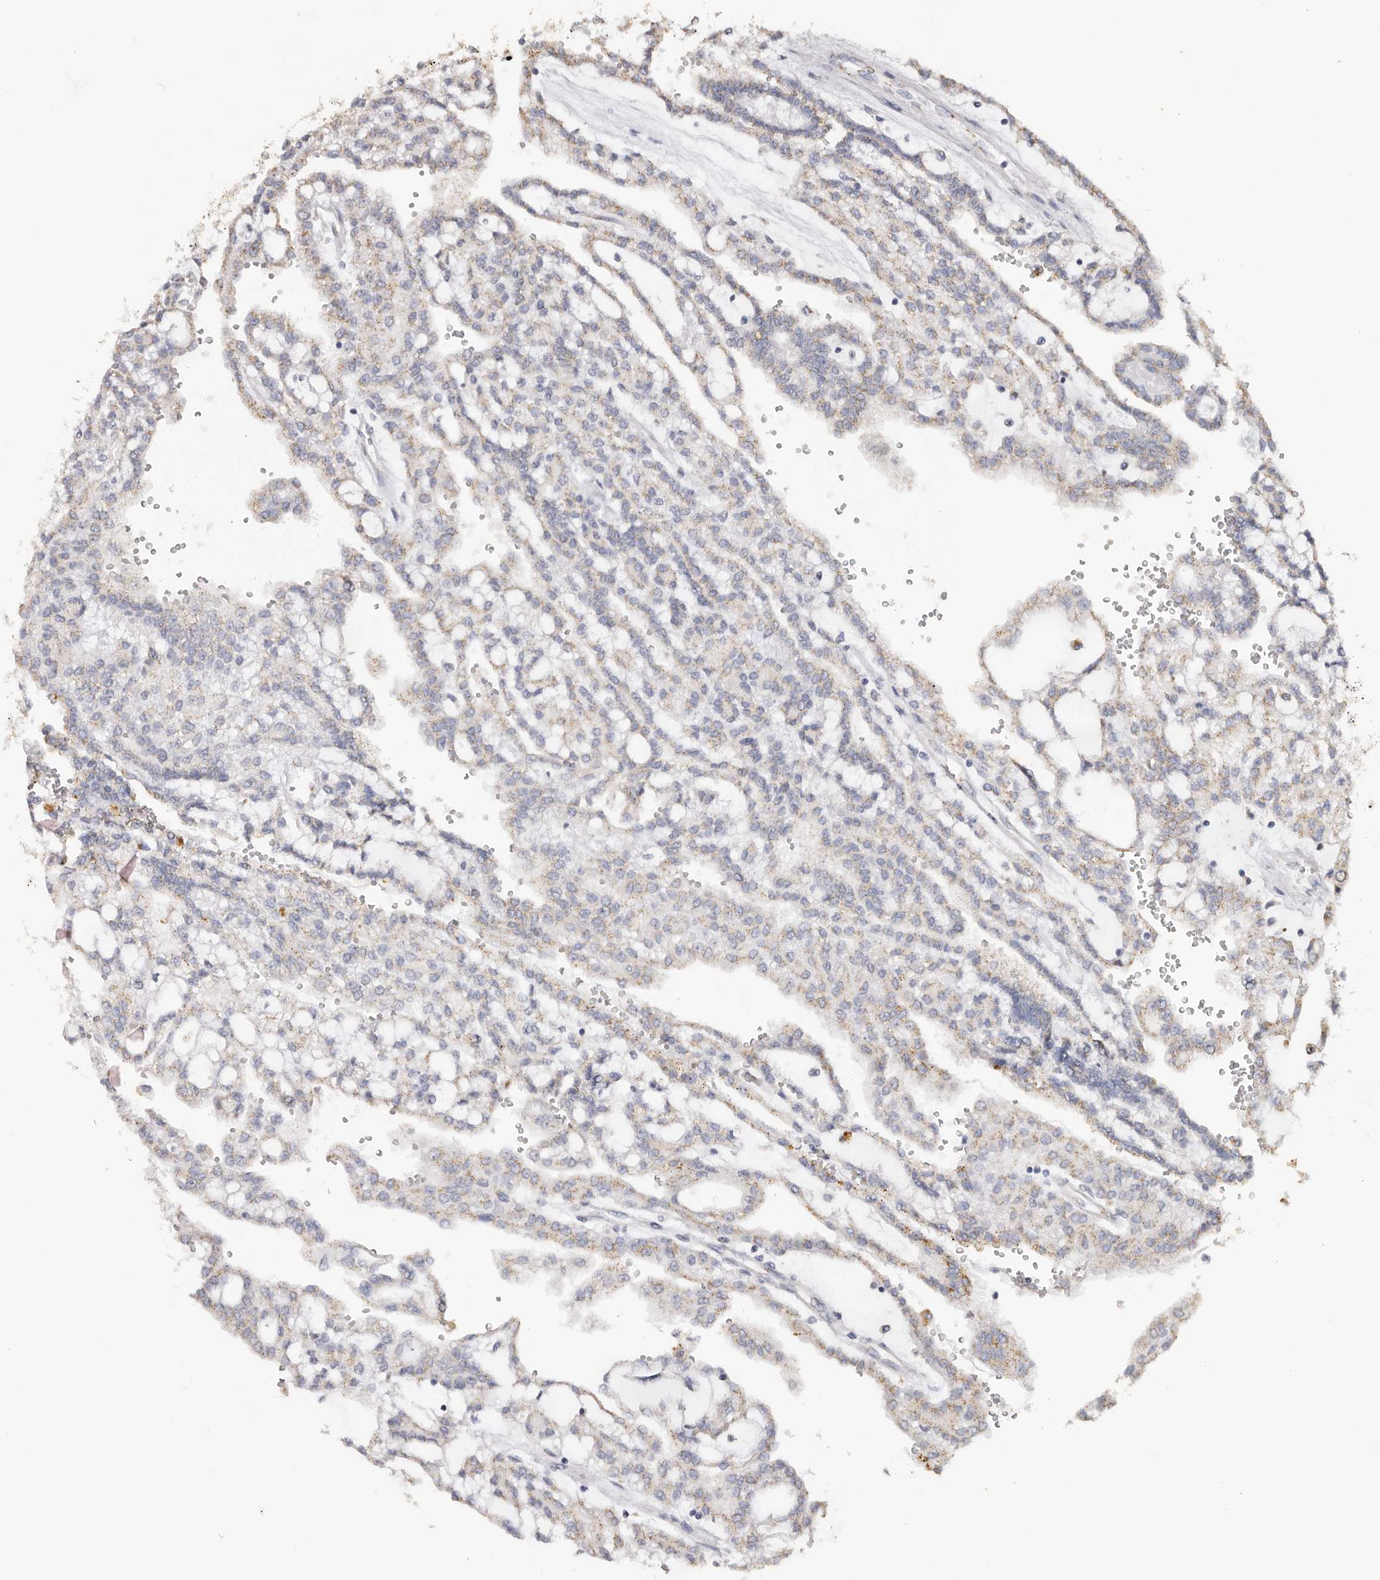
{"staining": {"intensity": "weak", "quantity": ">75%", "location": "cytoplasmic/membranous"}, "tissue": "renal cancer", "cell_type": "Tumor cells", "image_type": "cancer", "snomed": [{"axis": "morphology", "description": "Adenocarcinoma, NOS"}, {"axis": "topography", "description": "Kidney"}], "caption": "Protein expression analysis of human renal cancer (adenocarcinoma) reveals weak cytoplasmic/membranous expression in about >75% of tumor cells. The staining was performed using DAB (3,3'-diaminobenzidine), with brown indicating positive protein expression. Nuclei are stained blue with hematoxylin.", "gene": "LGALS7B", "patient": {"sex": "male", "age": 63}}